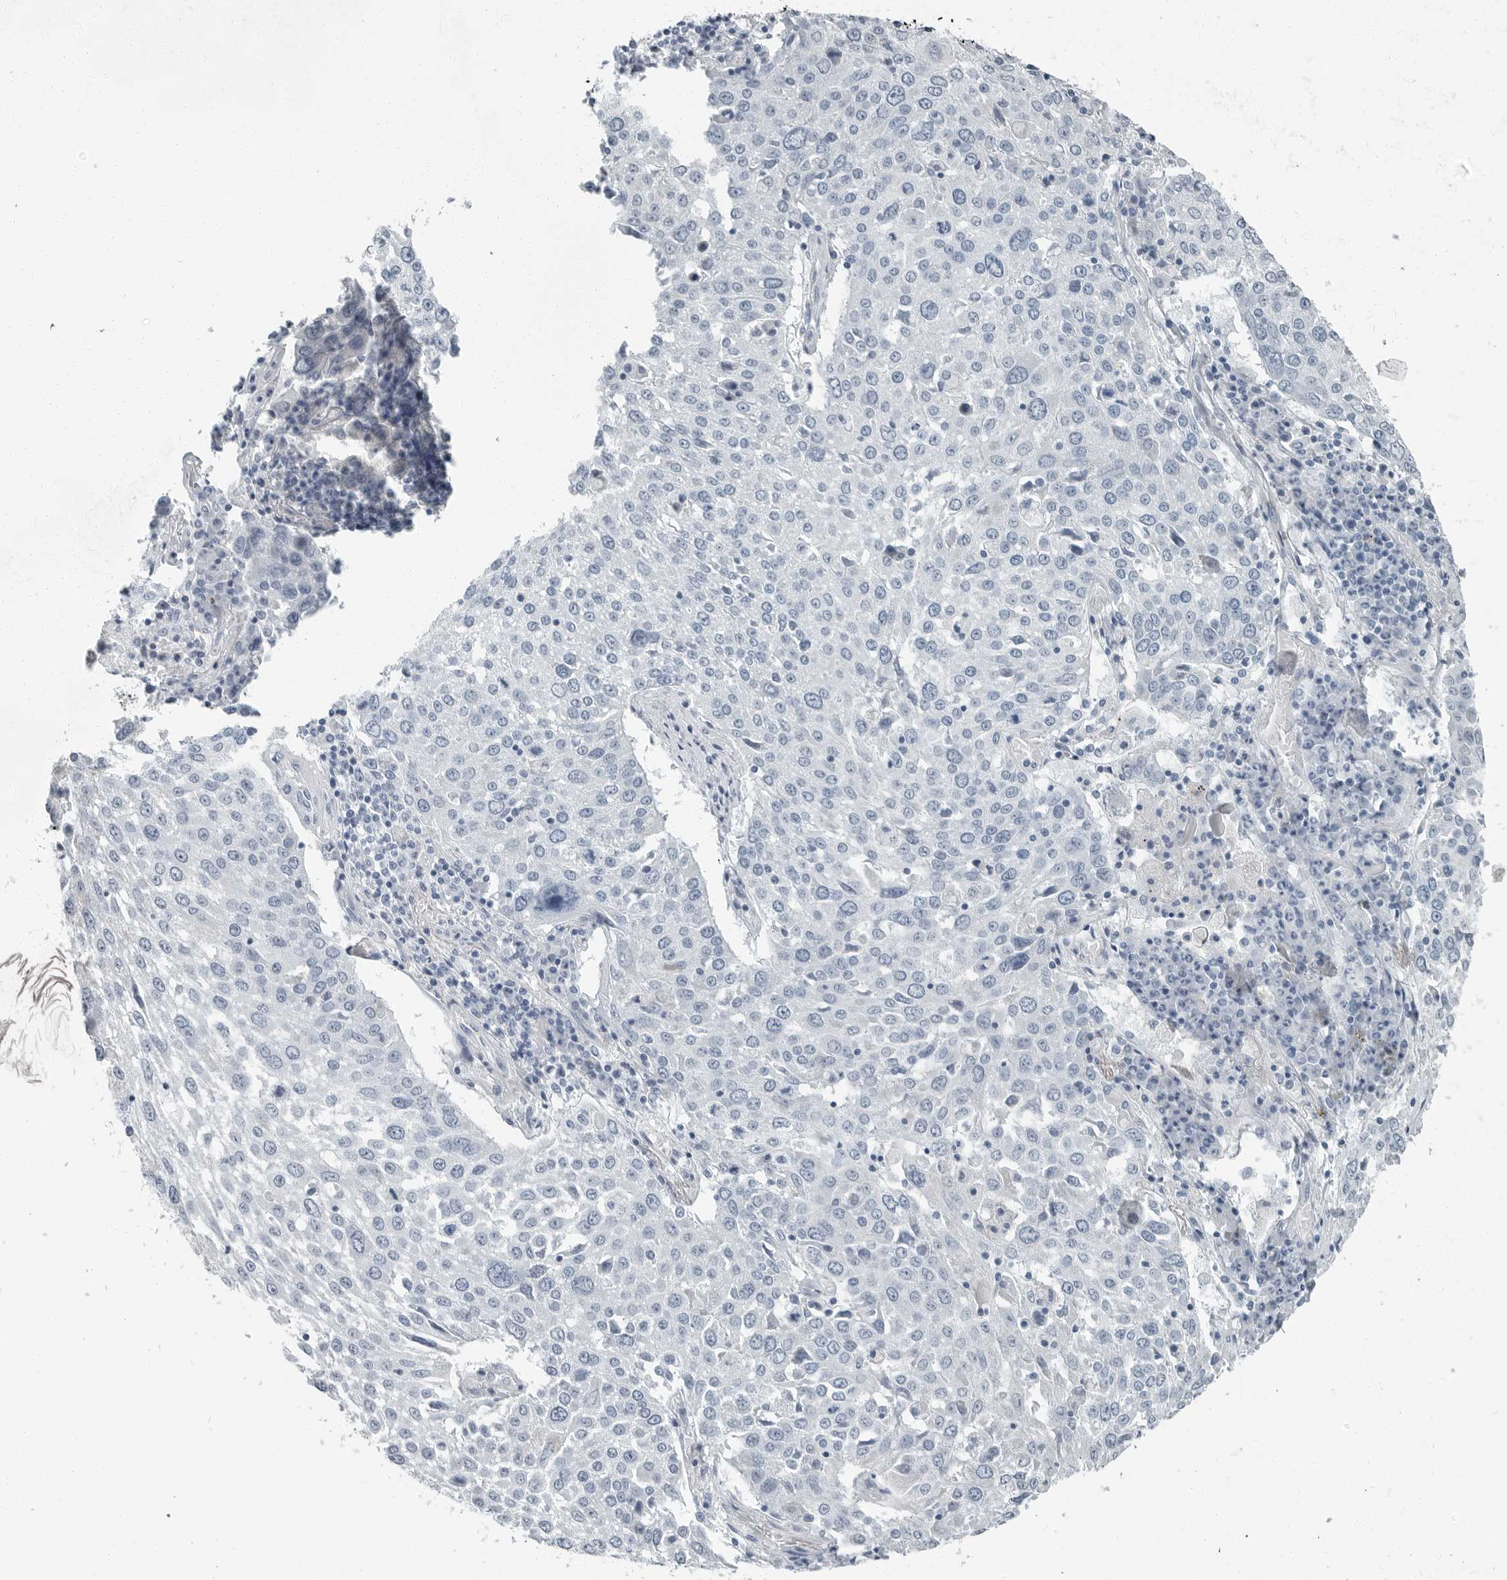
{"staining": {"intensity": "negative", "quantity": "none", "location": "none"}, "tissue": "lung cancer", "cell_type": "Tumor cells", "image_type": "cancer", "snomed": [{"axis": "morphology", "description": "Squamous cell carcinoma, NOS"}, {"axis": "topography", "description": "Lung"}], "caption": "Tumor cells are negative for protein expression in human squamous cell carcinoma (lung).", "gene": "ZPBP2", "patient": {"sex": "male", "age": 65}}